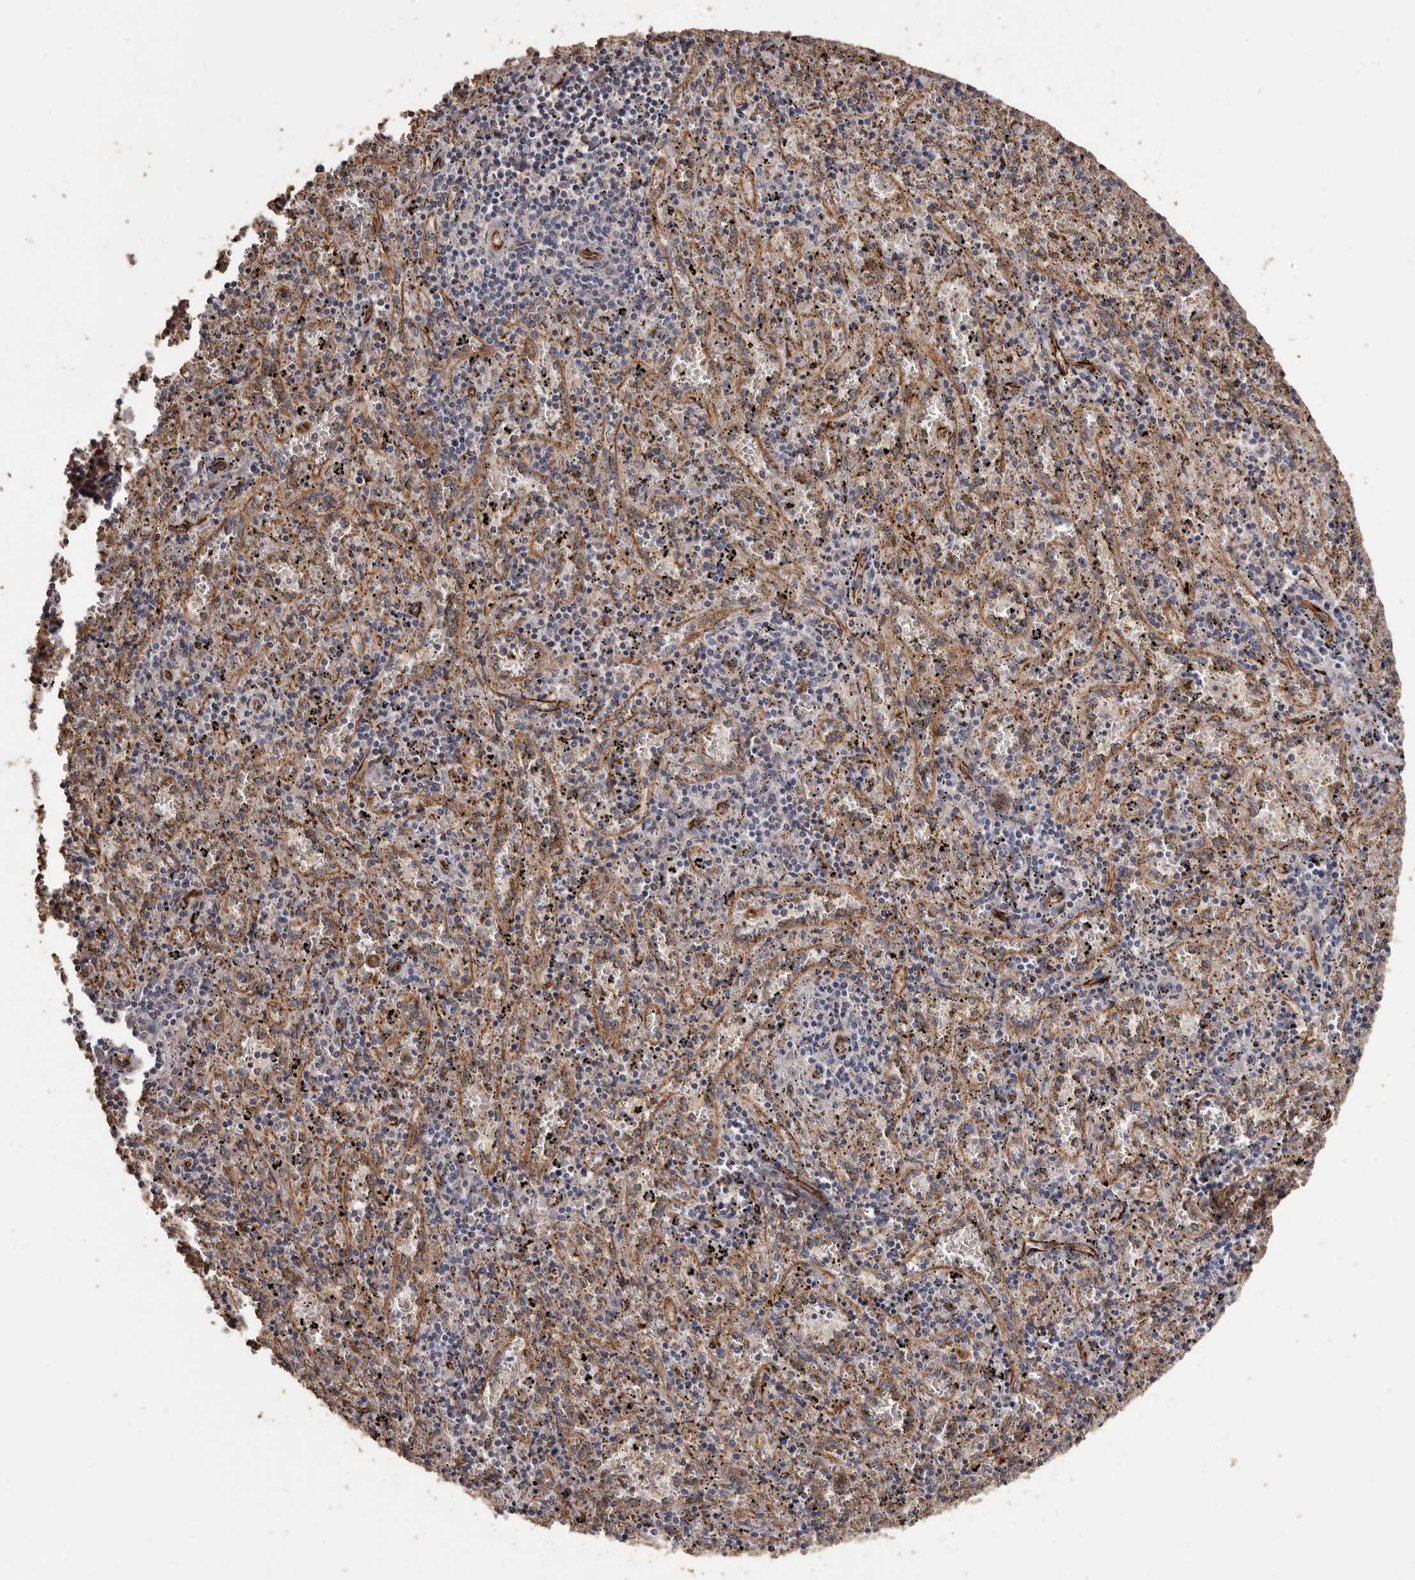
{"staining": {"intensity": "moderate", "quantity": "<25%", "location": "cytoplasmic/membranous"}, "tissue": "spleen", "cell_type": "Cells in red pulp", "image_type": "normal", "snomed": [{"axis": "morphology", "description": "Normal tissue, NOS"}, {"axis": "topography", "description": "Spleen"}], "caption": "Immunohistochemical staining of normal human spleen shows low levels of moderate cytoplasmic/membranous staining in about <25% of cells in red pulp.", "gene": "BRAT1", "patient": {"sex": "male", "age": 11}}